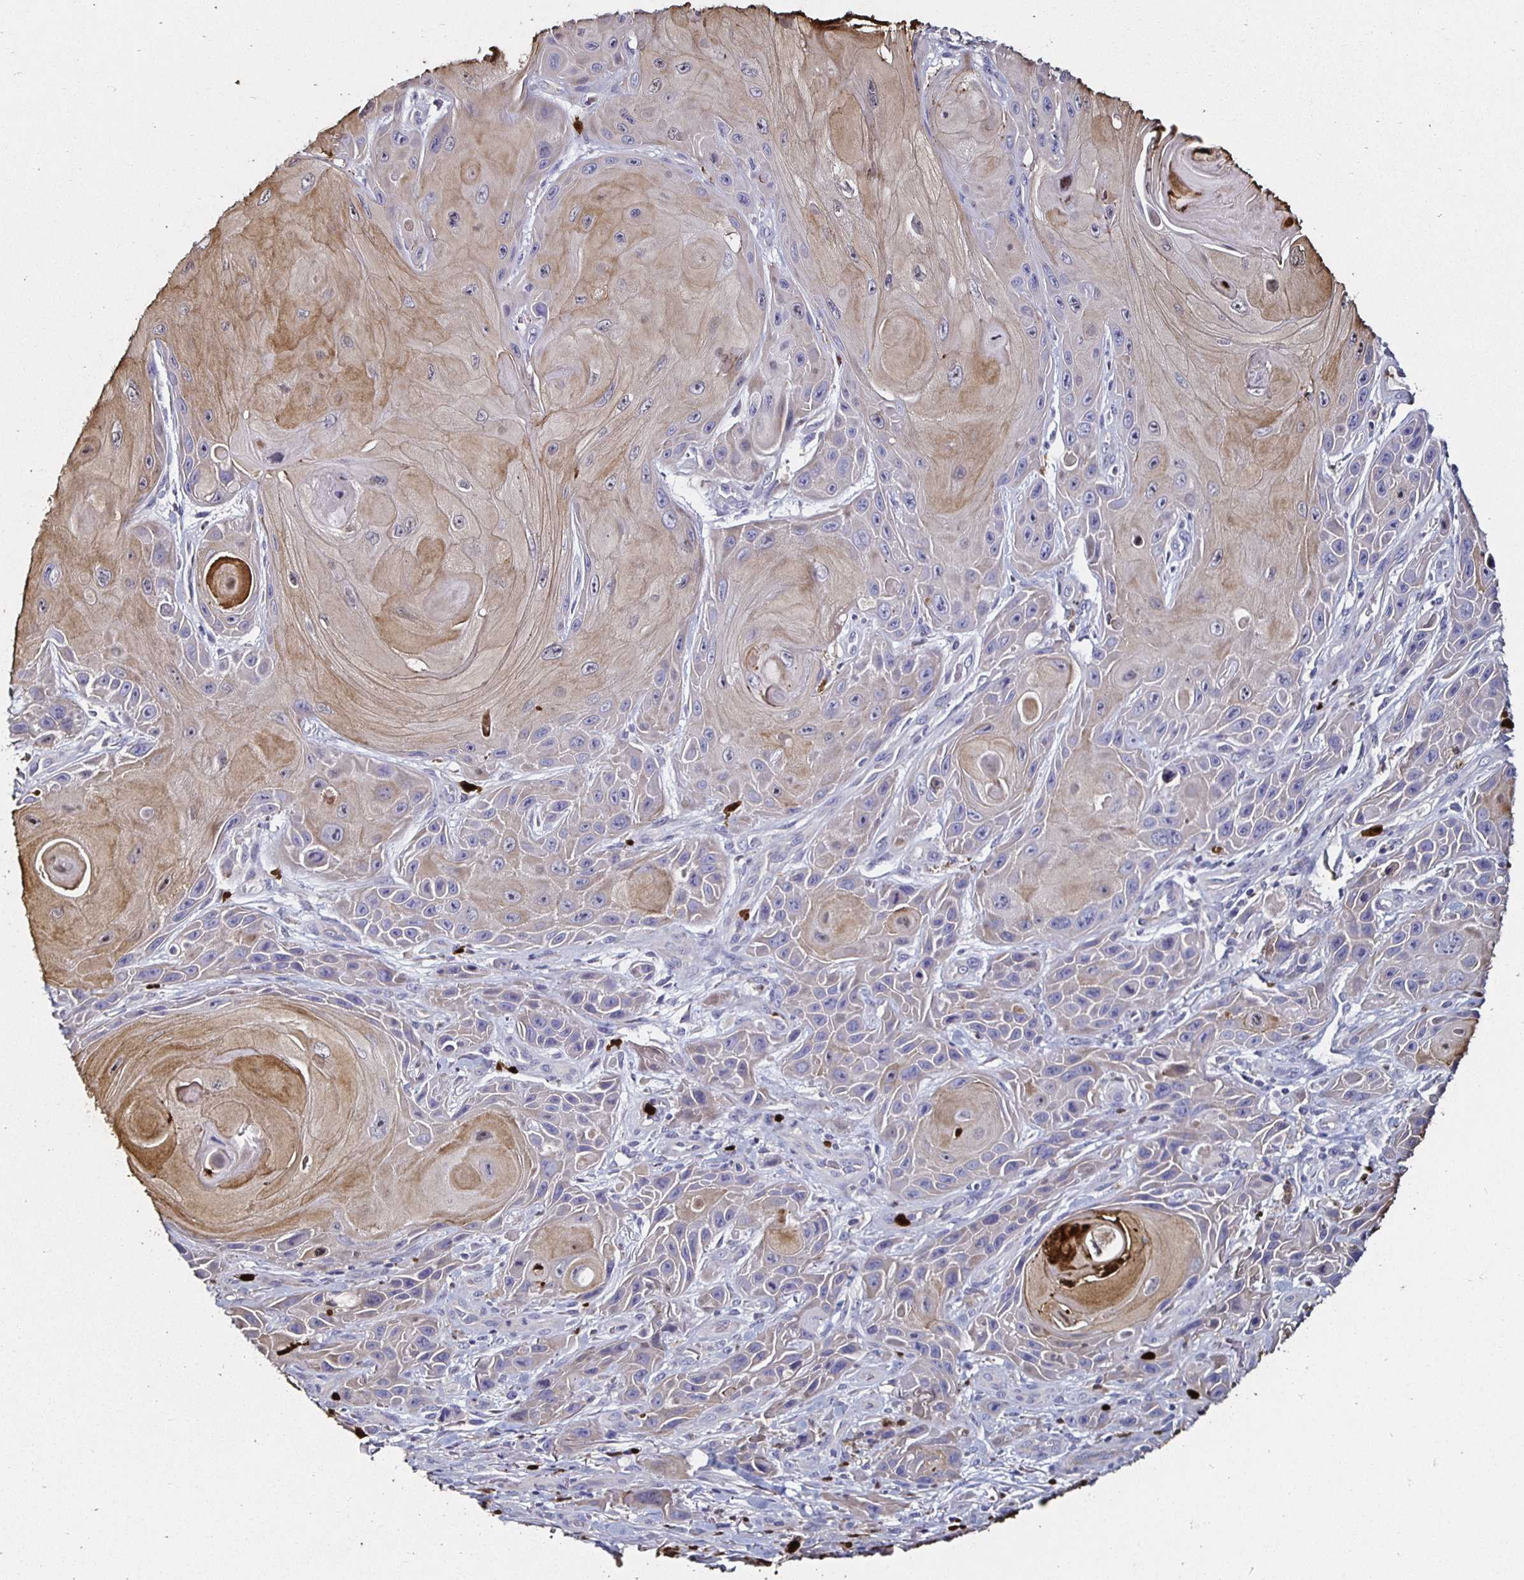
{"staining": {"intensity": "weak", "quantity": "25%-75%", "location": "cytoplasmic/membranous"}, "tissue": "skin cancer", "cell_type": "Tumor cells", "image_type": "cancer", "snomed": [{"axis": "morphology", "description": "Squamous cell carcinoma, NOS"}, {"axis": "topography", "description": "Skin"}], "caption": "Squamous cell carcinoma (skin) stained for a protein reveals weak cytoplasmic/membranous positivity in tumor cells.", "gene": "TLR4", "patient": {"sex": "female", "age": 94}}